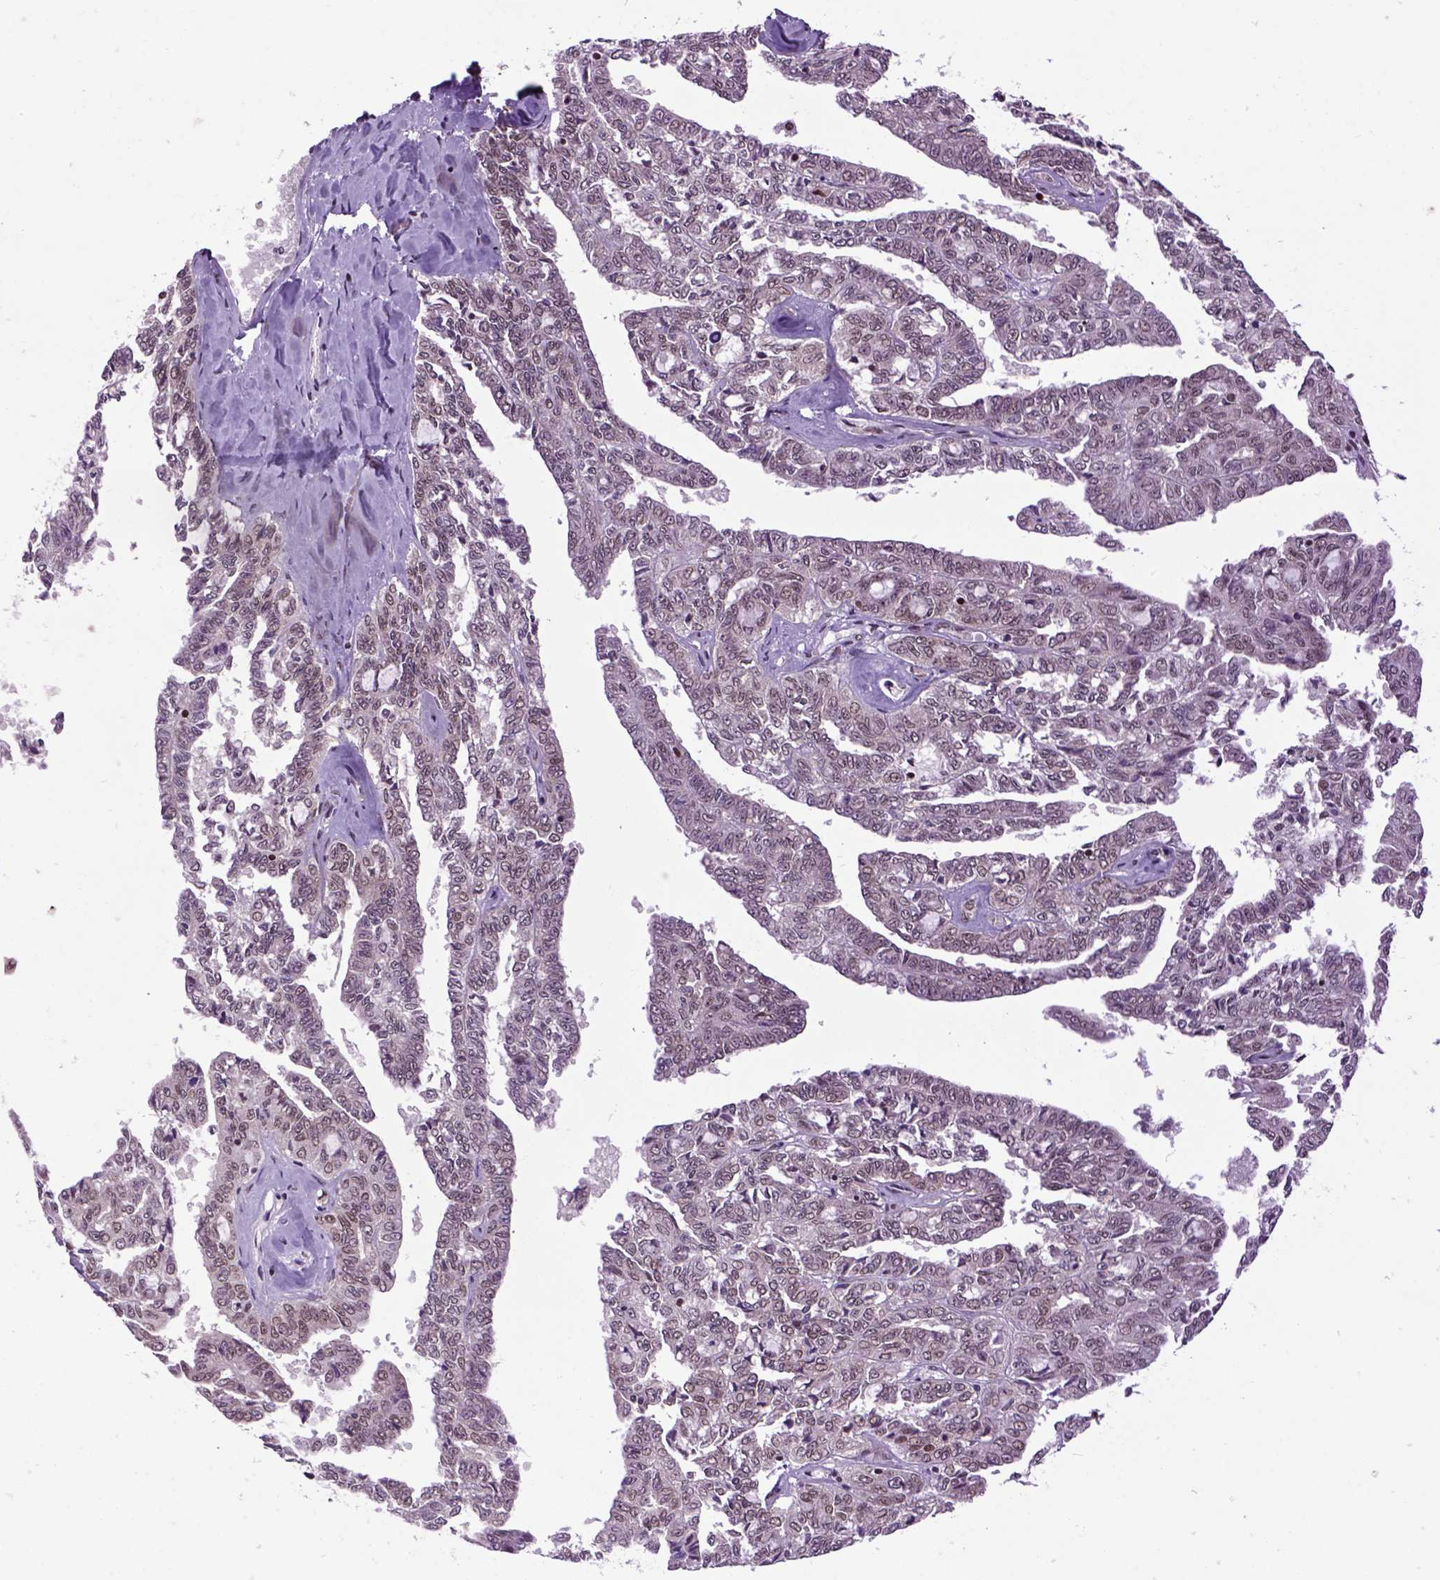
{"staining": {"intensity": "negative", "quantity": "none", "location": "none"}, "tissue": "ovarian cancer", "cell_type": "Tumor cells", "image_type": "cancer", "snomed": [{"axis": "morphology", "description": "Cystadenocarcinoma, serous, NOS"}, {"axis": "topography", "description": "Ovary"}], "caption": "Ovarian serous cystadenocarcinoma was stained to show a protein in brown. There is no significant expression in tumor cells. (IHC, brightfield microscopy, high magnification).", "gene": "CELF1", "patient": {"sex": "female", "age": 71}}